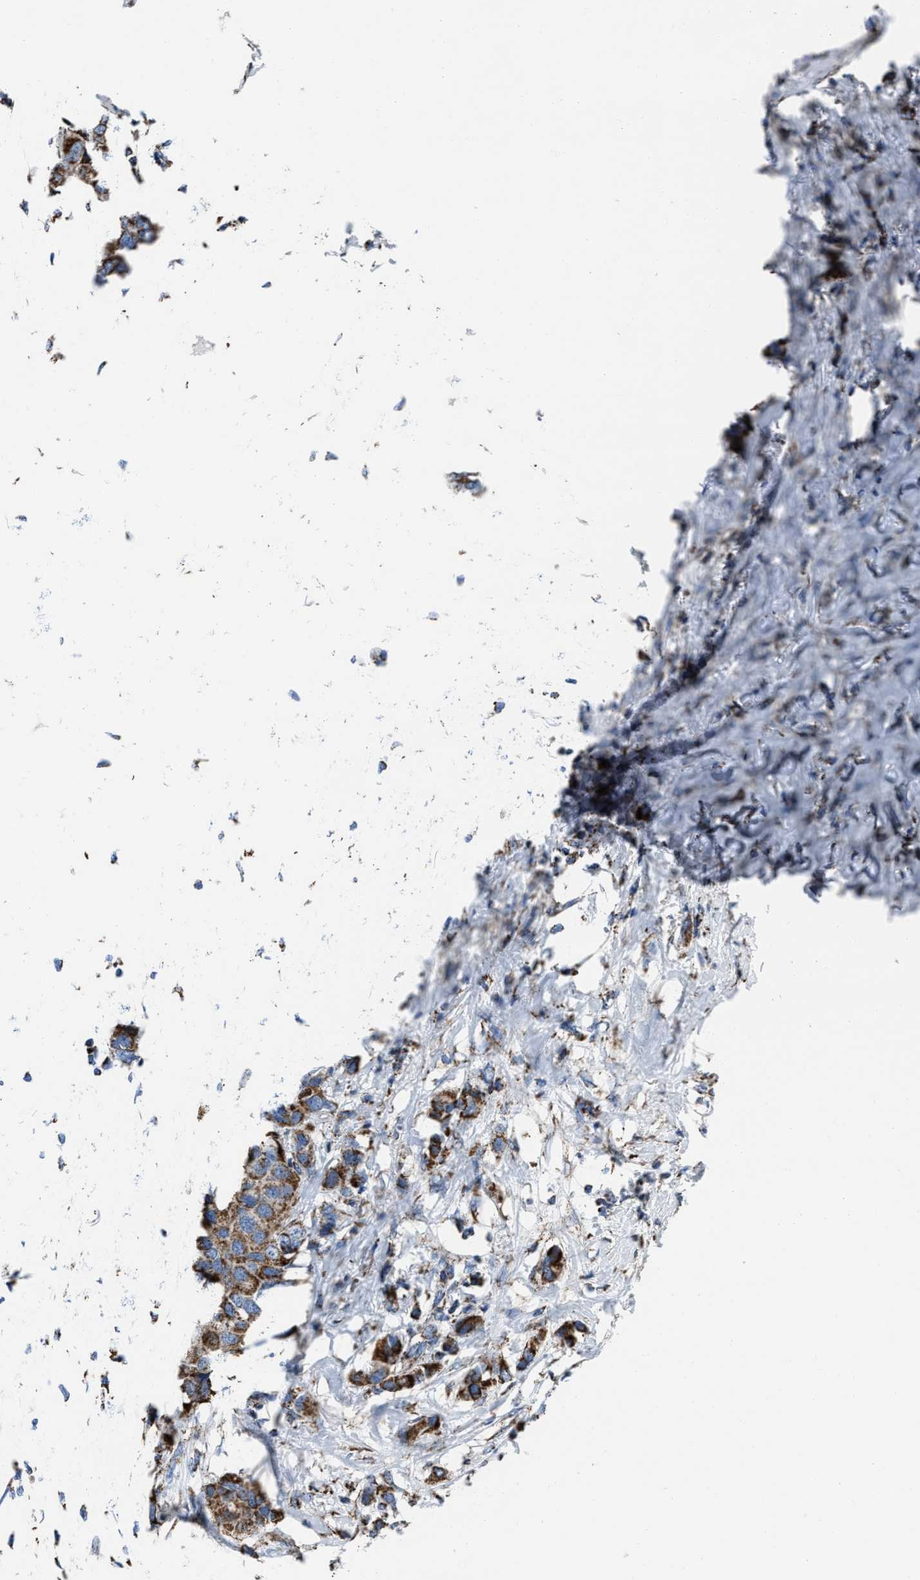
{"staining": {"intensity": "moderate", "quantity": ">75%", "location": "cytoplasmic/membranous"}, "tissue": "breast cancer", "cell_type": "Tumor cells", "image_type": "cancer", "snomed": [{"axis": "morphology", "description": "Duct carcinoma"}, {"axis": "topography", "description": "Breast"}], "caption": "Moderate cytoplasmic/membranous staining is appreciated in about >75% of tumor cells in breast cancer (infiltrating ductal carcinoma). The staining was performed using DAB to visualize the protein expression in brown, while the nuclei were stained in blue with hematoxylin (Magnification: 20x).", "gene": "NSD3", "patient": {"sex": "female", "age": 50}}